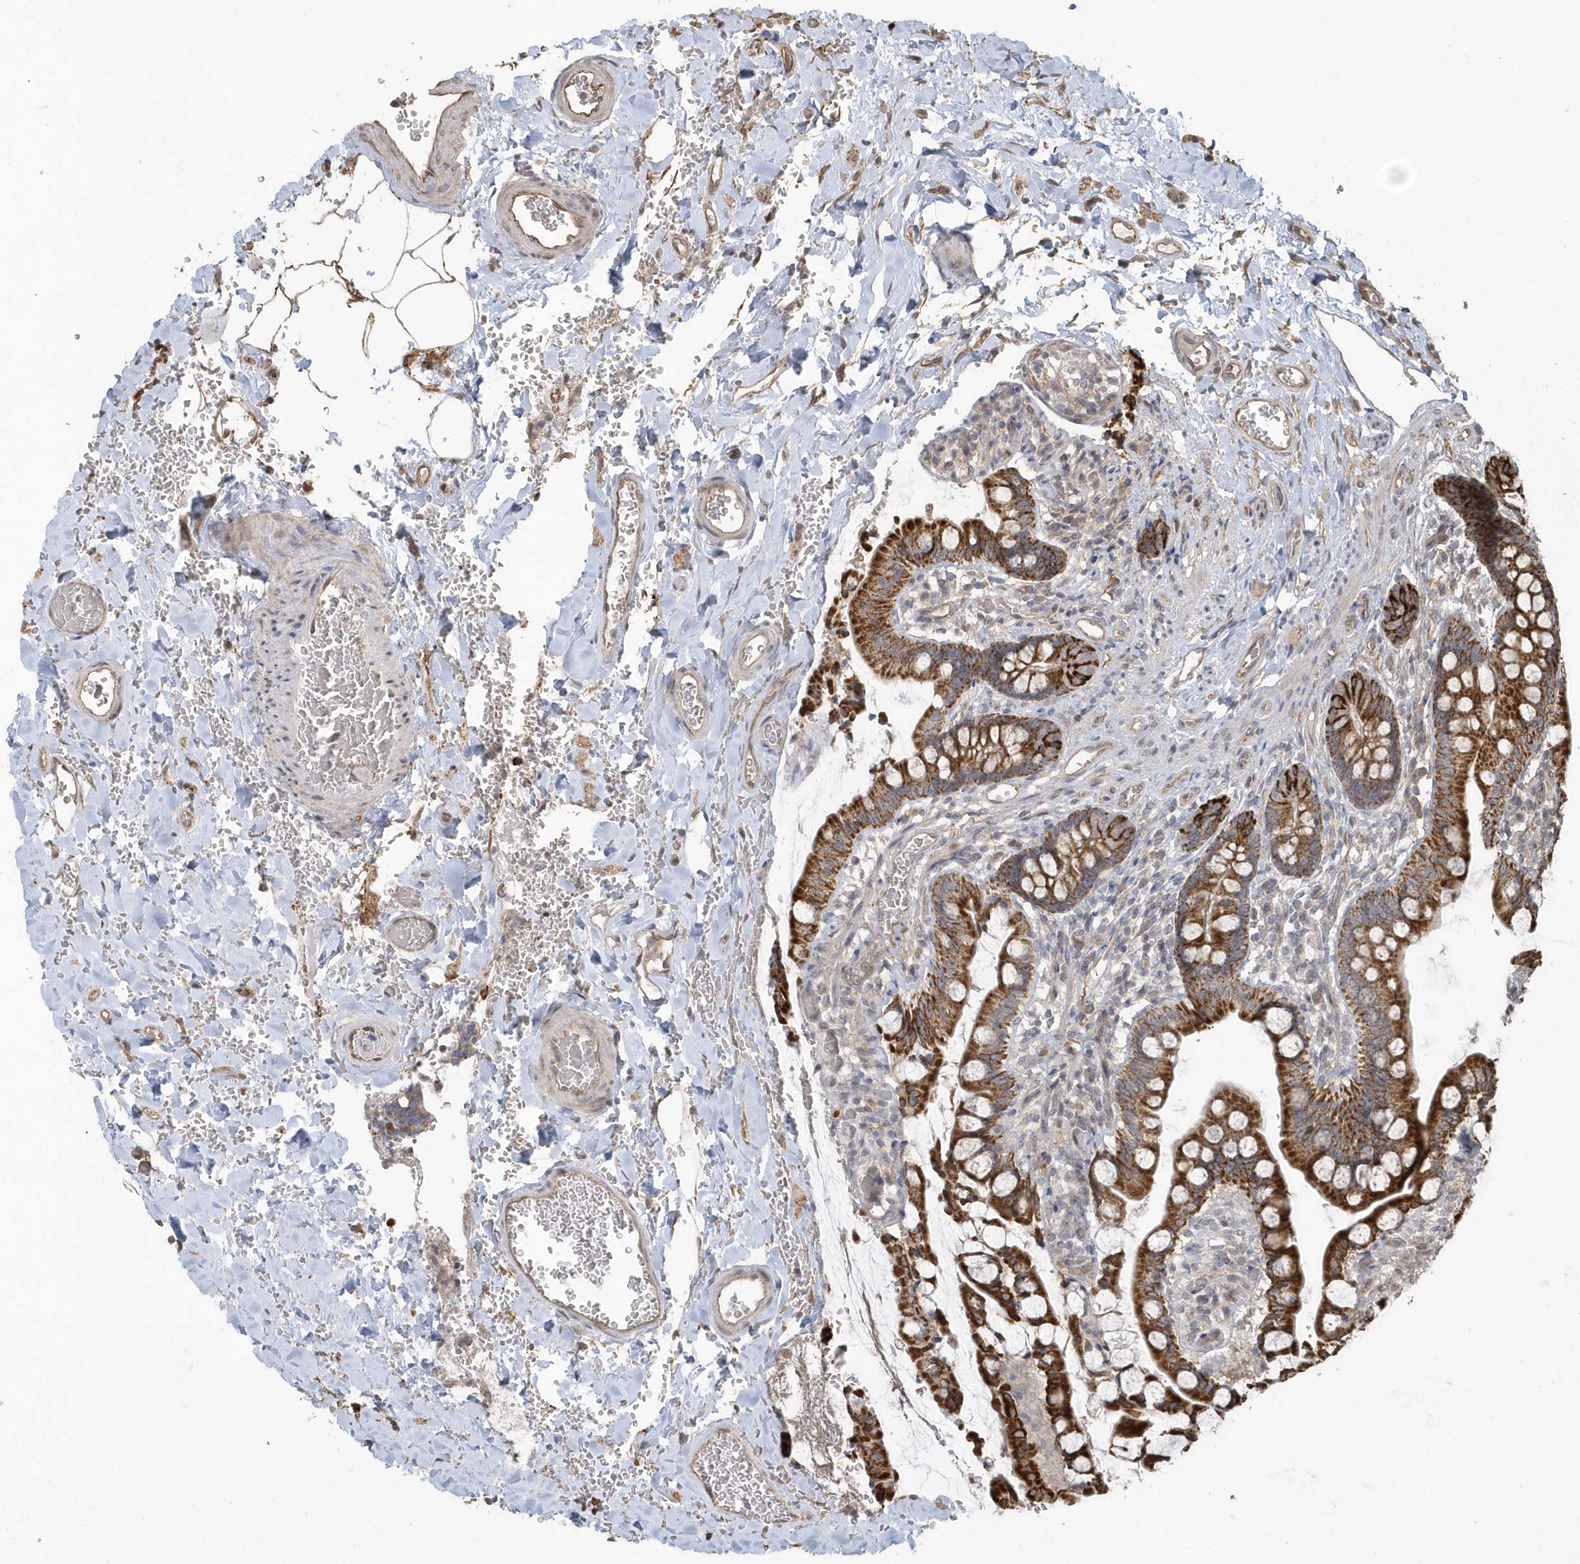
{"staining": {"intensity": "strong", "quantity": ">75%", "location": "cytoplasmic/membranous"}, "tissue": "small intestine", "cell_type": "Glandular cells", "image_type": "normal", "snomed": [{"axis": "morphology", "description": "Normal tissue, NOS"}, {"axis": "topography", "description": "Small intestine"}], "caption": "Brown immunohistochemical staining in unremarkable small intestine reveals strong cytoplasmic/membranous positivity in about >75% of glandular cells.", "gene": "HERPUD1", "patient": {"sex": "male", "age": 52}}